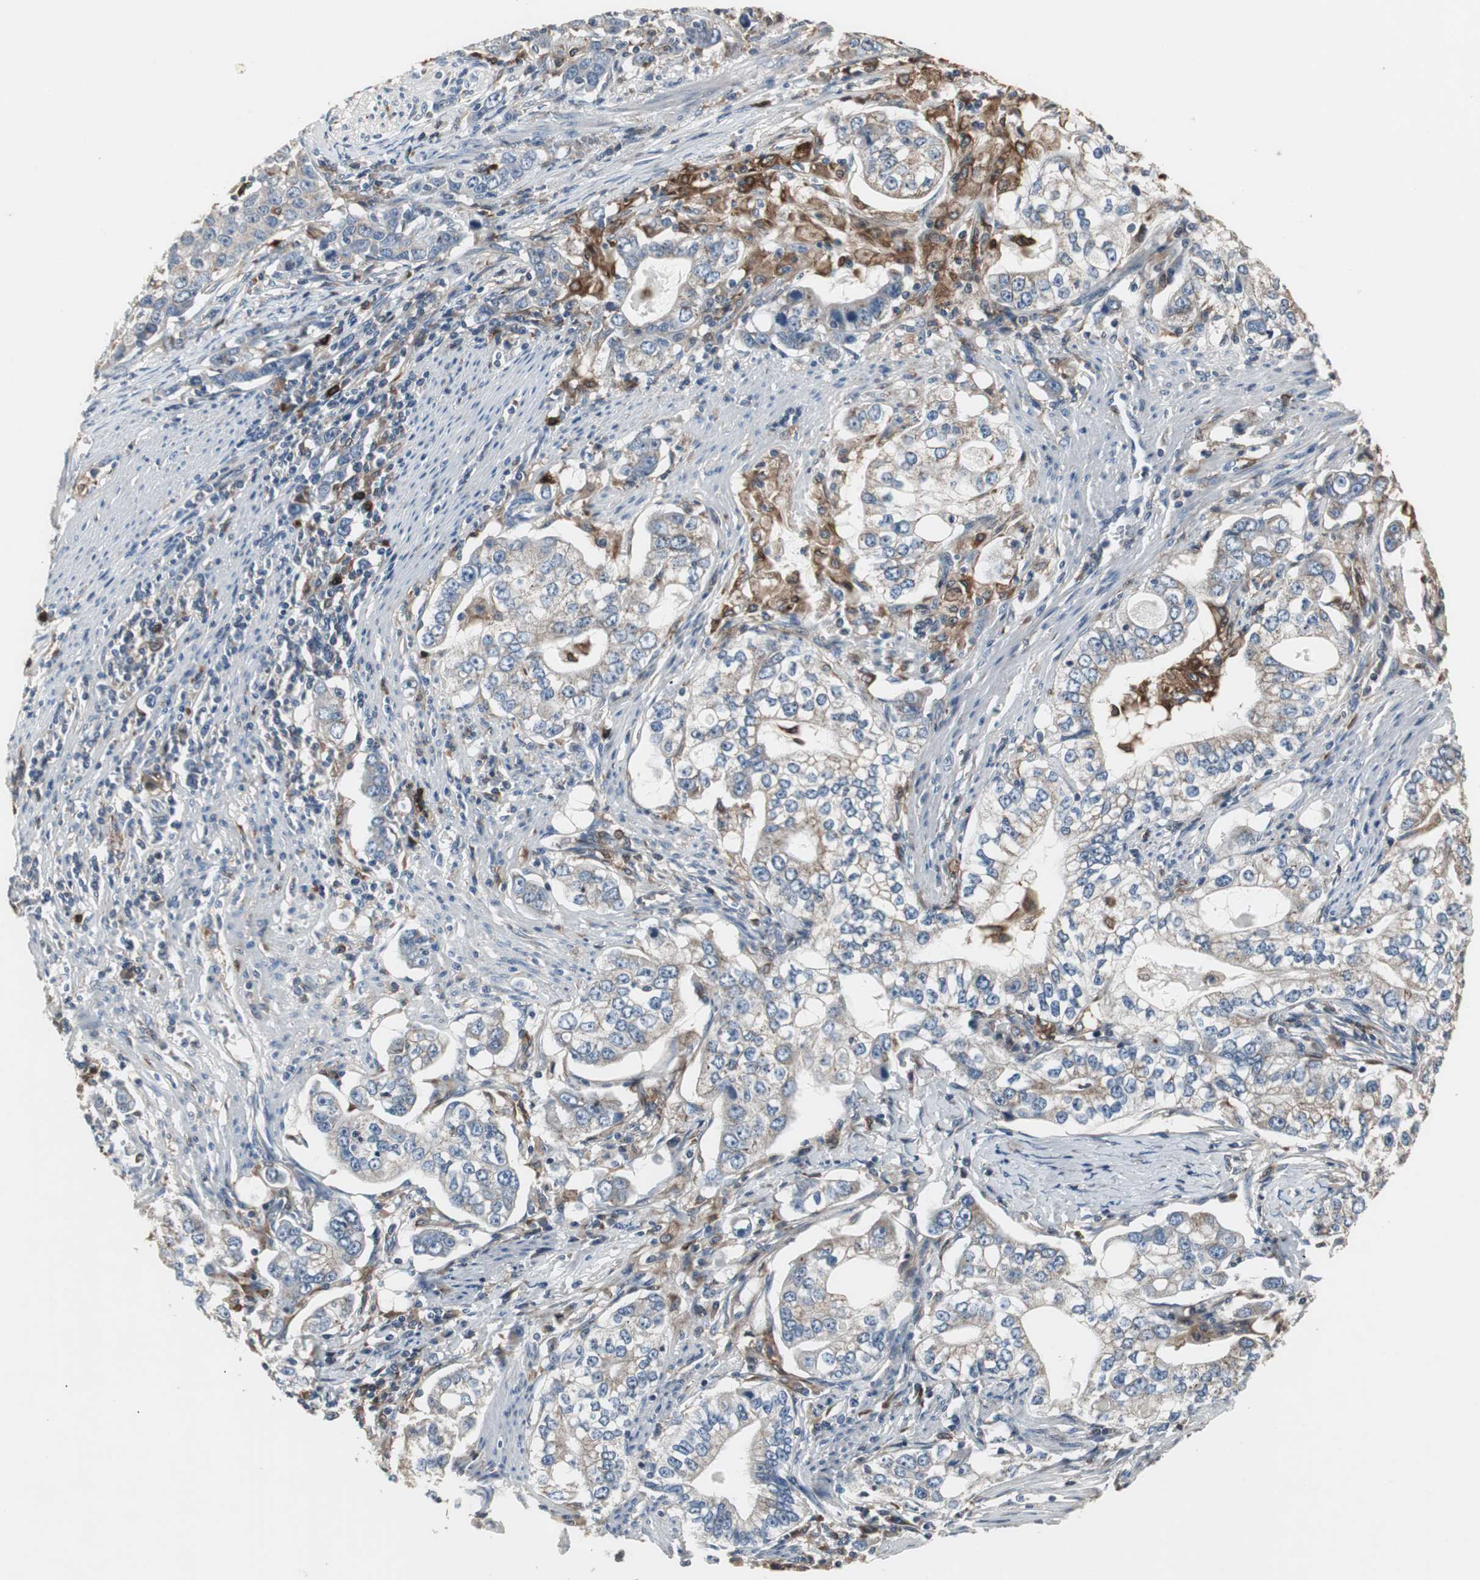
{"staining": {"intensity": "weak", "quantity": "25%-75%", "location": "cytoplasmic/membranous"}, "tissue": "stomach cancer", "cell_type": "Tumor cells", "image_type": "cancer", "snomed": [{"axis": "morphology", "description": "Adenocarcinoma, NOS"}, {"axis": "topography", "description": "Stomach, lower"}], "caption": "Stomach cancer stained for a protein reveals weak cytoplasmic/membranous positivity in tumor cells.", "gene": "NCF2", "patient": {"sex": "female", "age": 72}}